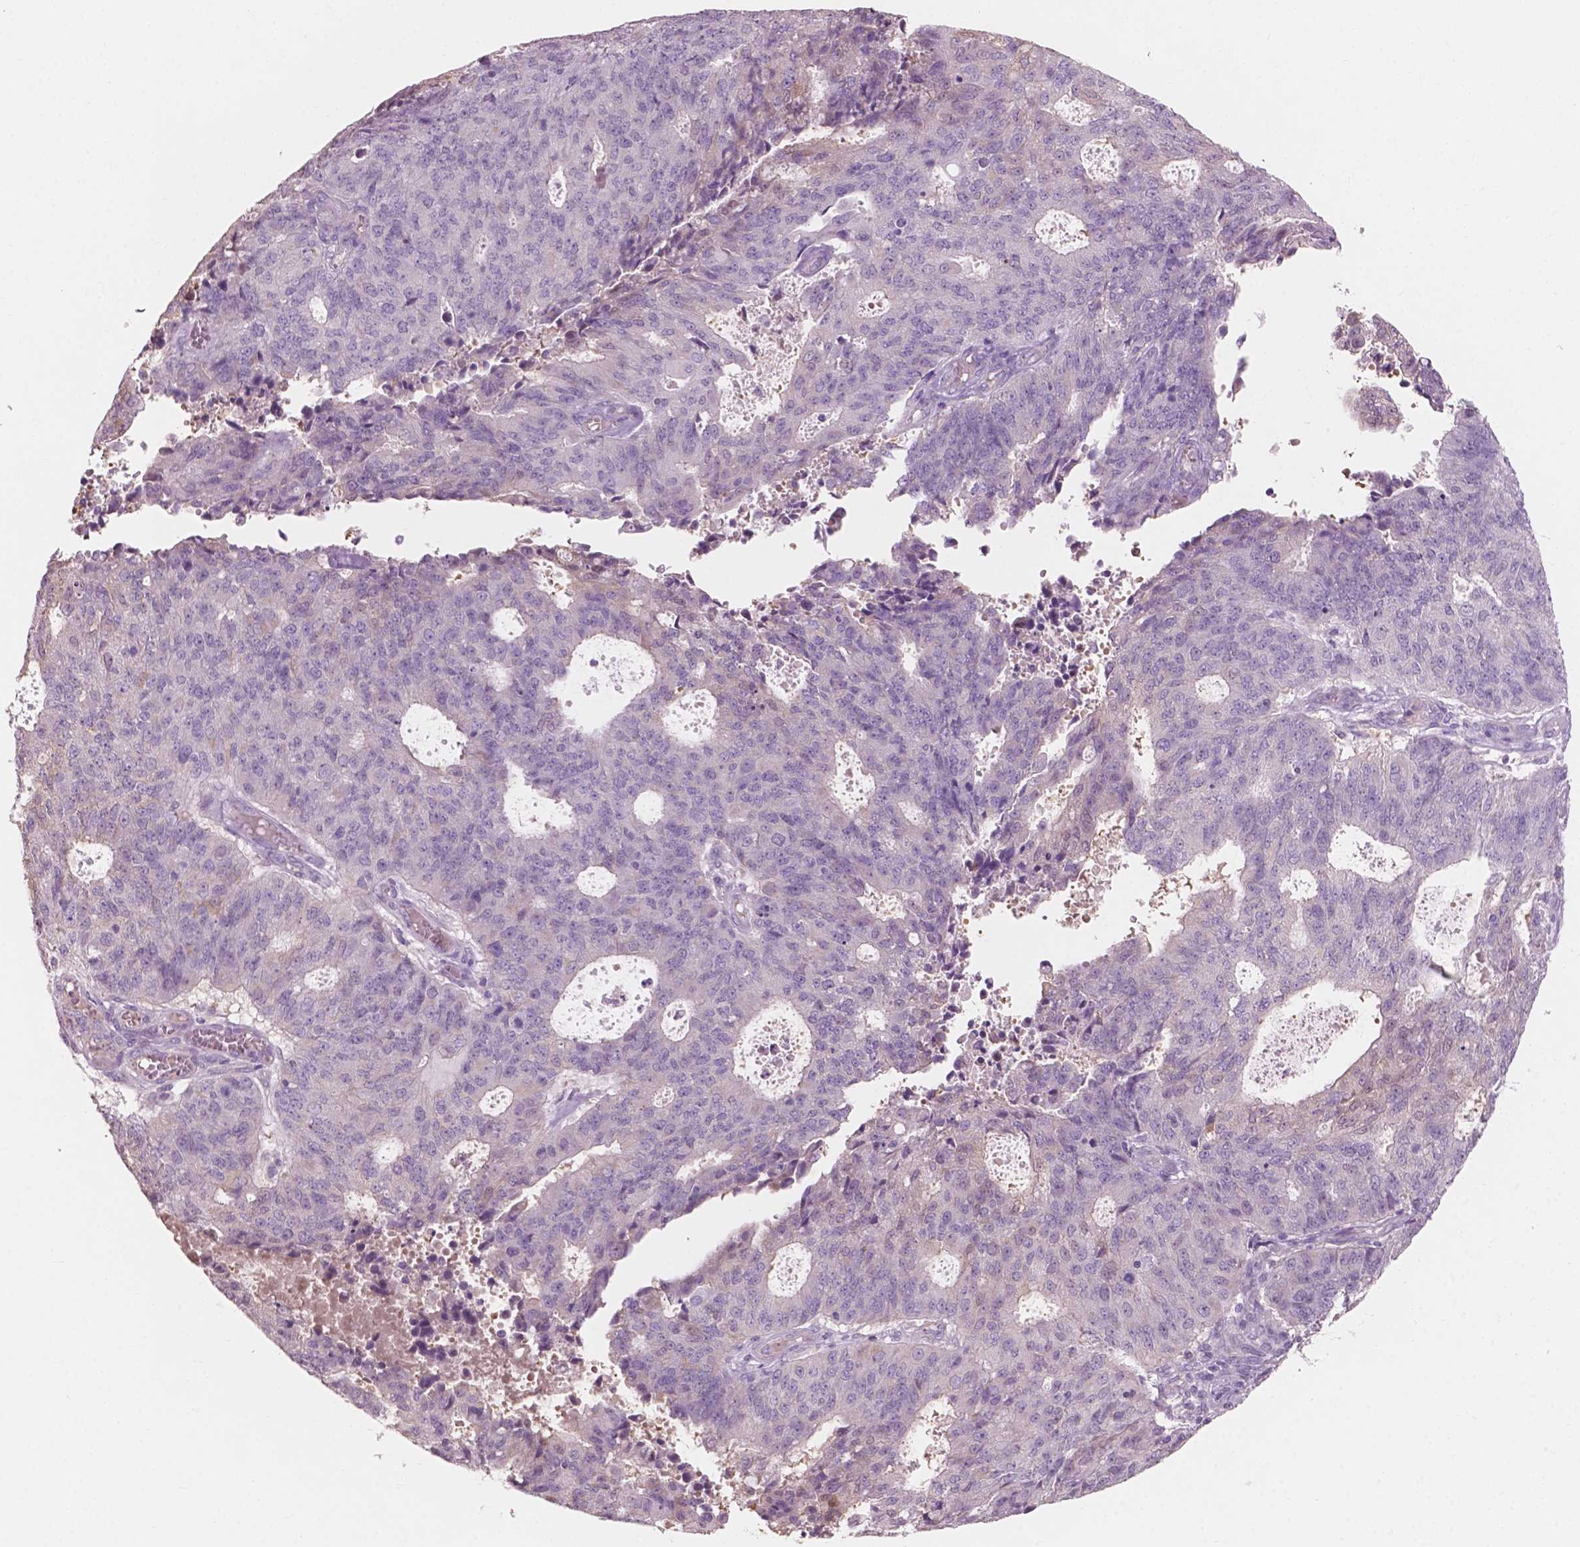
{"staining": {"intensity": "negative", "quantity": "none", "location": "none"}, "tissue": "endometrial cancer", "cell_type": "Tumor cells", "image_type": "cancer", "snomed": [{"axis": "morphology", "description": "Adenocarcinoma, NOS"}, {"axis": "topography", "description": "Endometrium"}], "caption": "Tumor cells are negative for protein expression in human endometrial adenocarcinoma.", "gene": "AWAT1", "patient": {"sex": "female", "age": 82}}